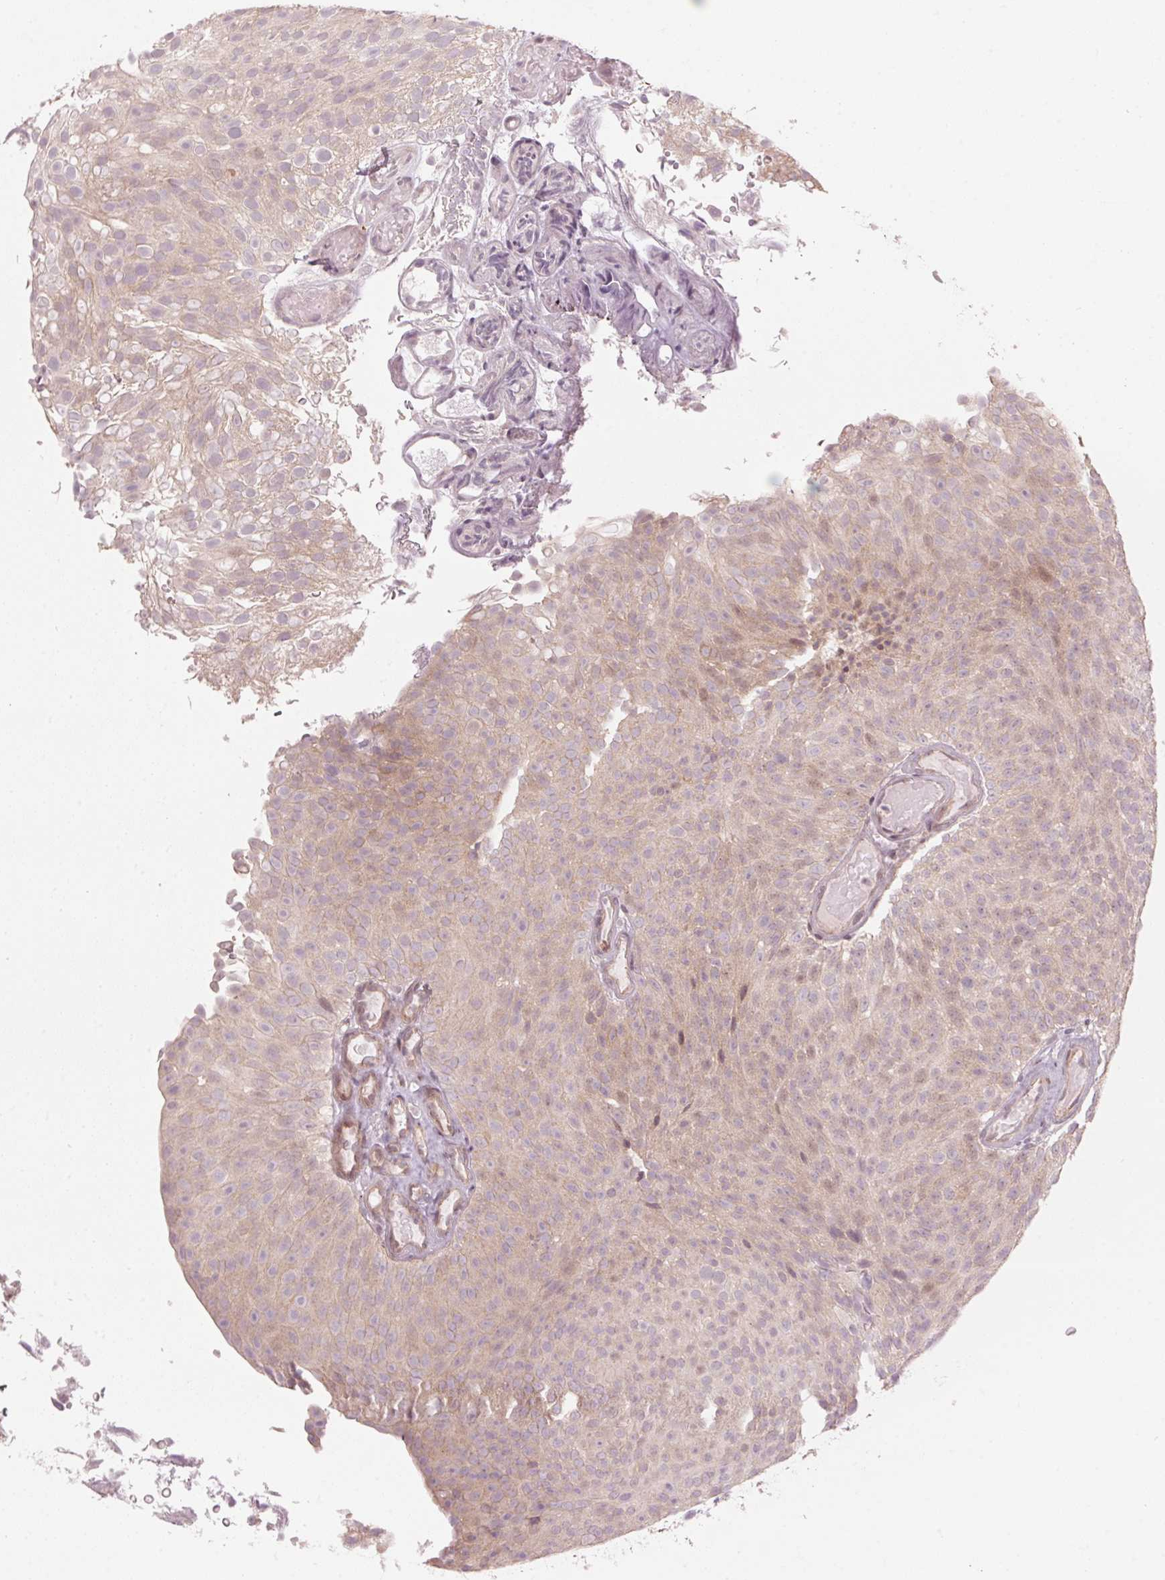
{"staining": {"intensity": "weak", "quantity": ">75%", "location": "cytoplasmic/membranous"}, "tissue": "urothelial cancer", "cell_type": "Tumor cells", "image_type": "cancer", "snomed": [{"axis": "morphology", "description": "Urothelial carcinoma, Low grade"}, {"axis": "topography", "description": "Urinary bladder"}], "caption": "Urothelial cancer stained with immunohistochemistry (IHC) displays weak cytoplasmic/membranous staining in about >75% of tumor cells.", "gene": "TMED6", "patient": {"sex": "male", "age": 78}}